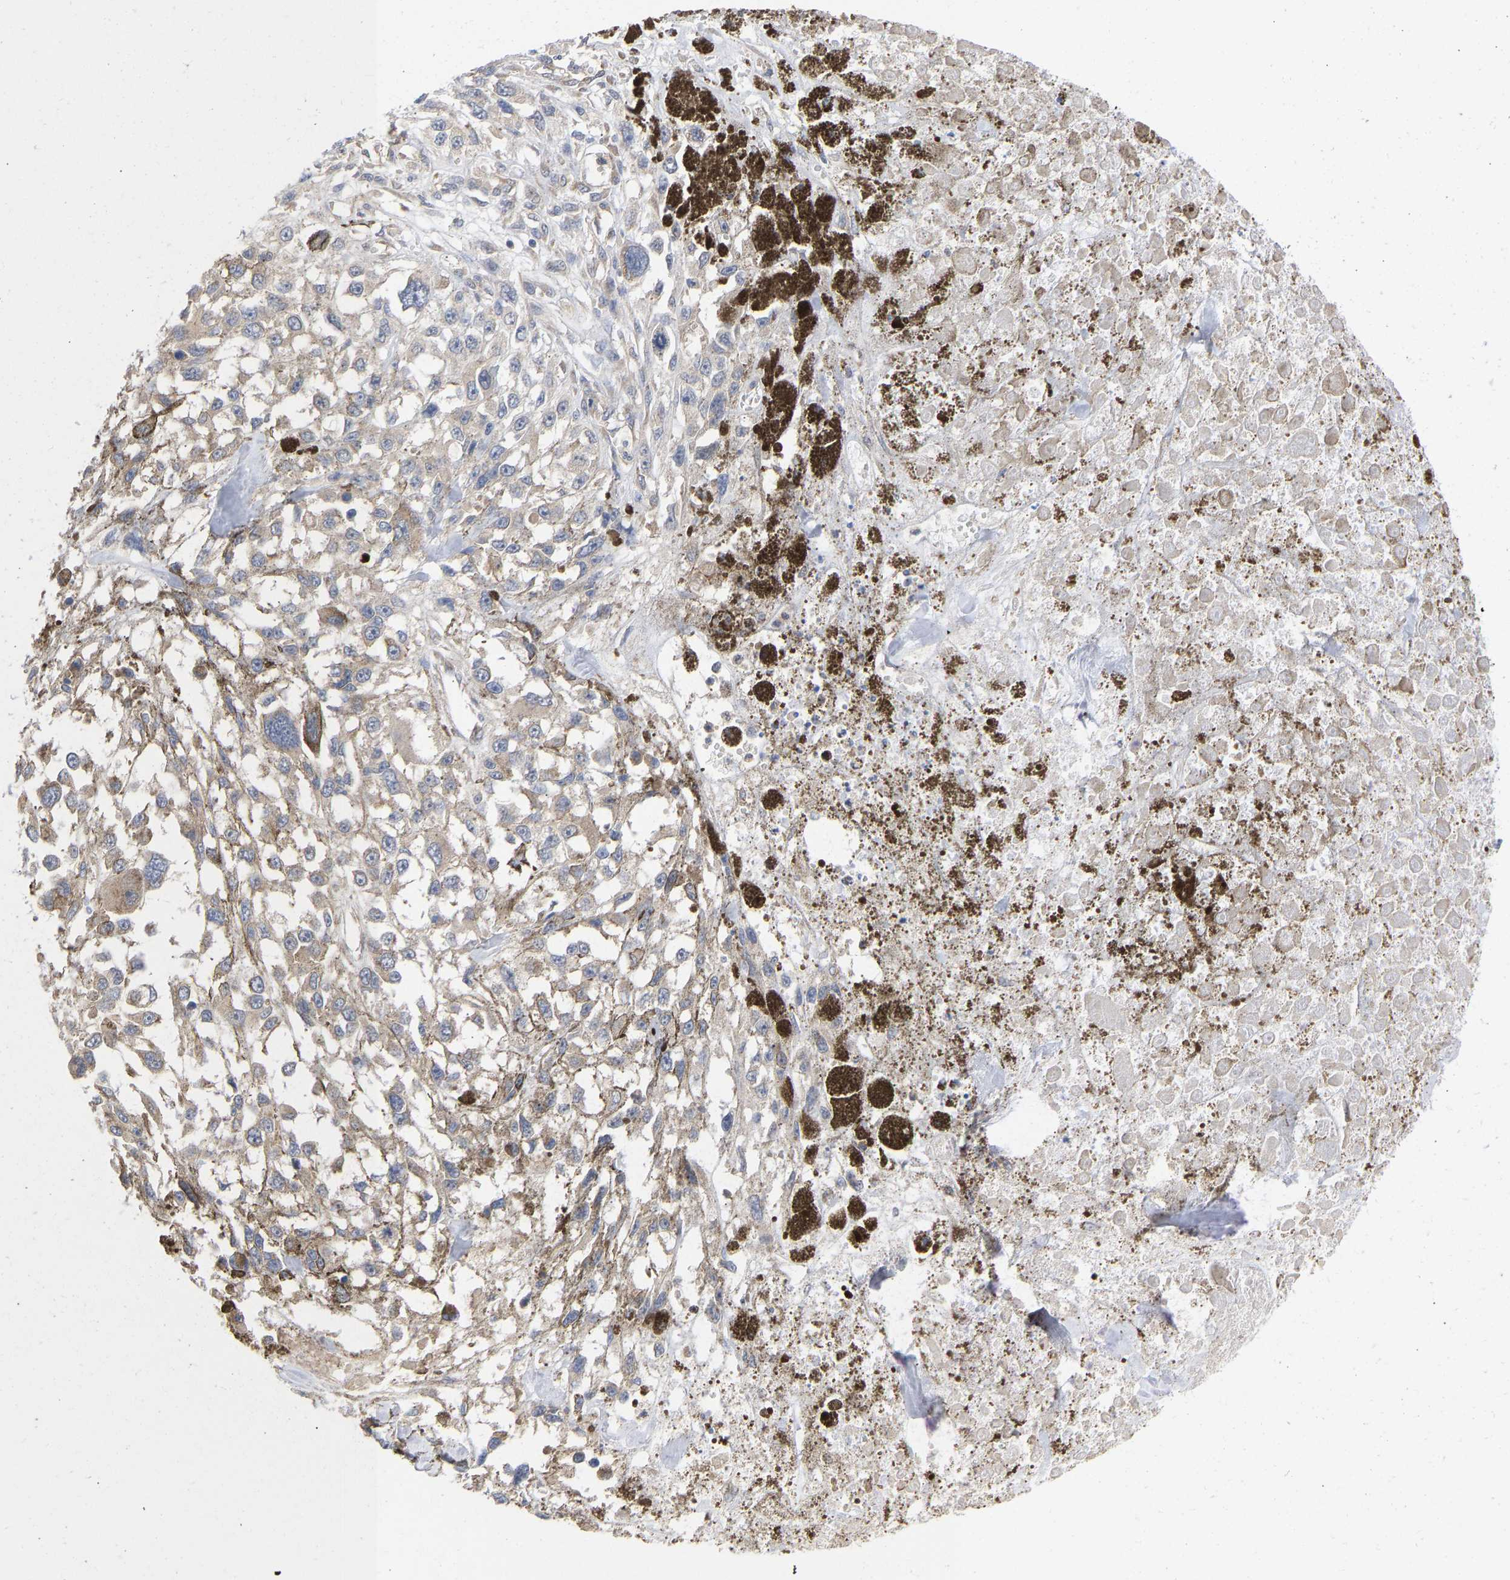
{"staining": {"intensity": "weak", "quantity": "<25%", "location": "cytoplasmic/membranous"}, "tissue": "melanoma", "cell_type": "Tumor cells", "image_type": "cancer", "snomed": [{"axis": "morphology", "description": "Malignant melanoma, Metastatic site"}, {"axis": "topography", "description": "Lymph node"}], "caption": "Immunohistochemistry histopathology image of malignant melanoma (metastatic site) stained for a protein (brown), which reveals no expression in tumor cells.", "gene": "MAP2K3", "patient": {"sex": "male", "age": 59}}